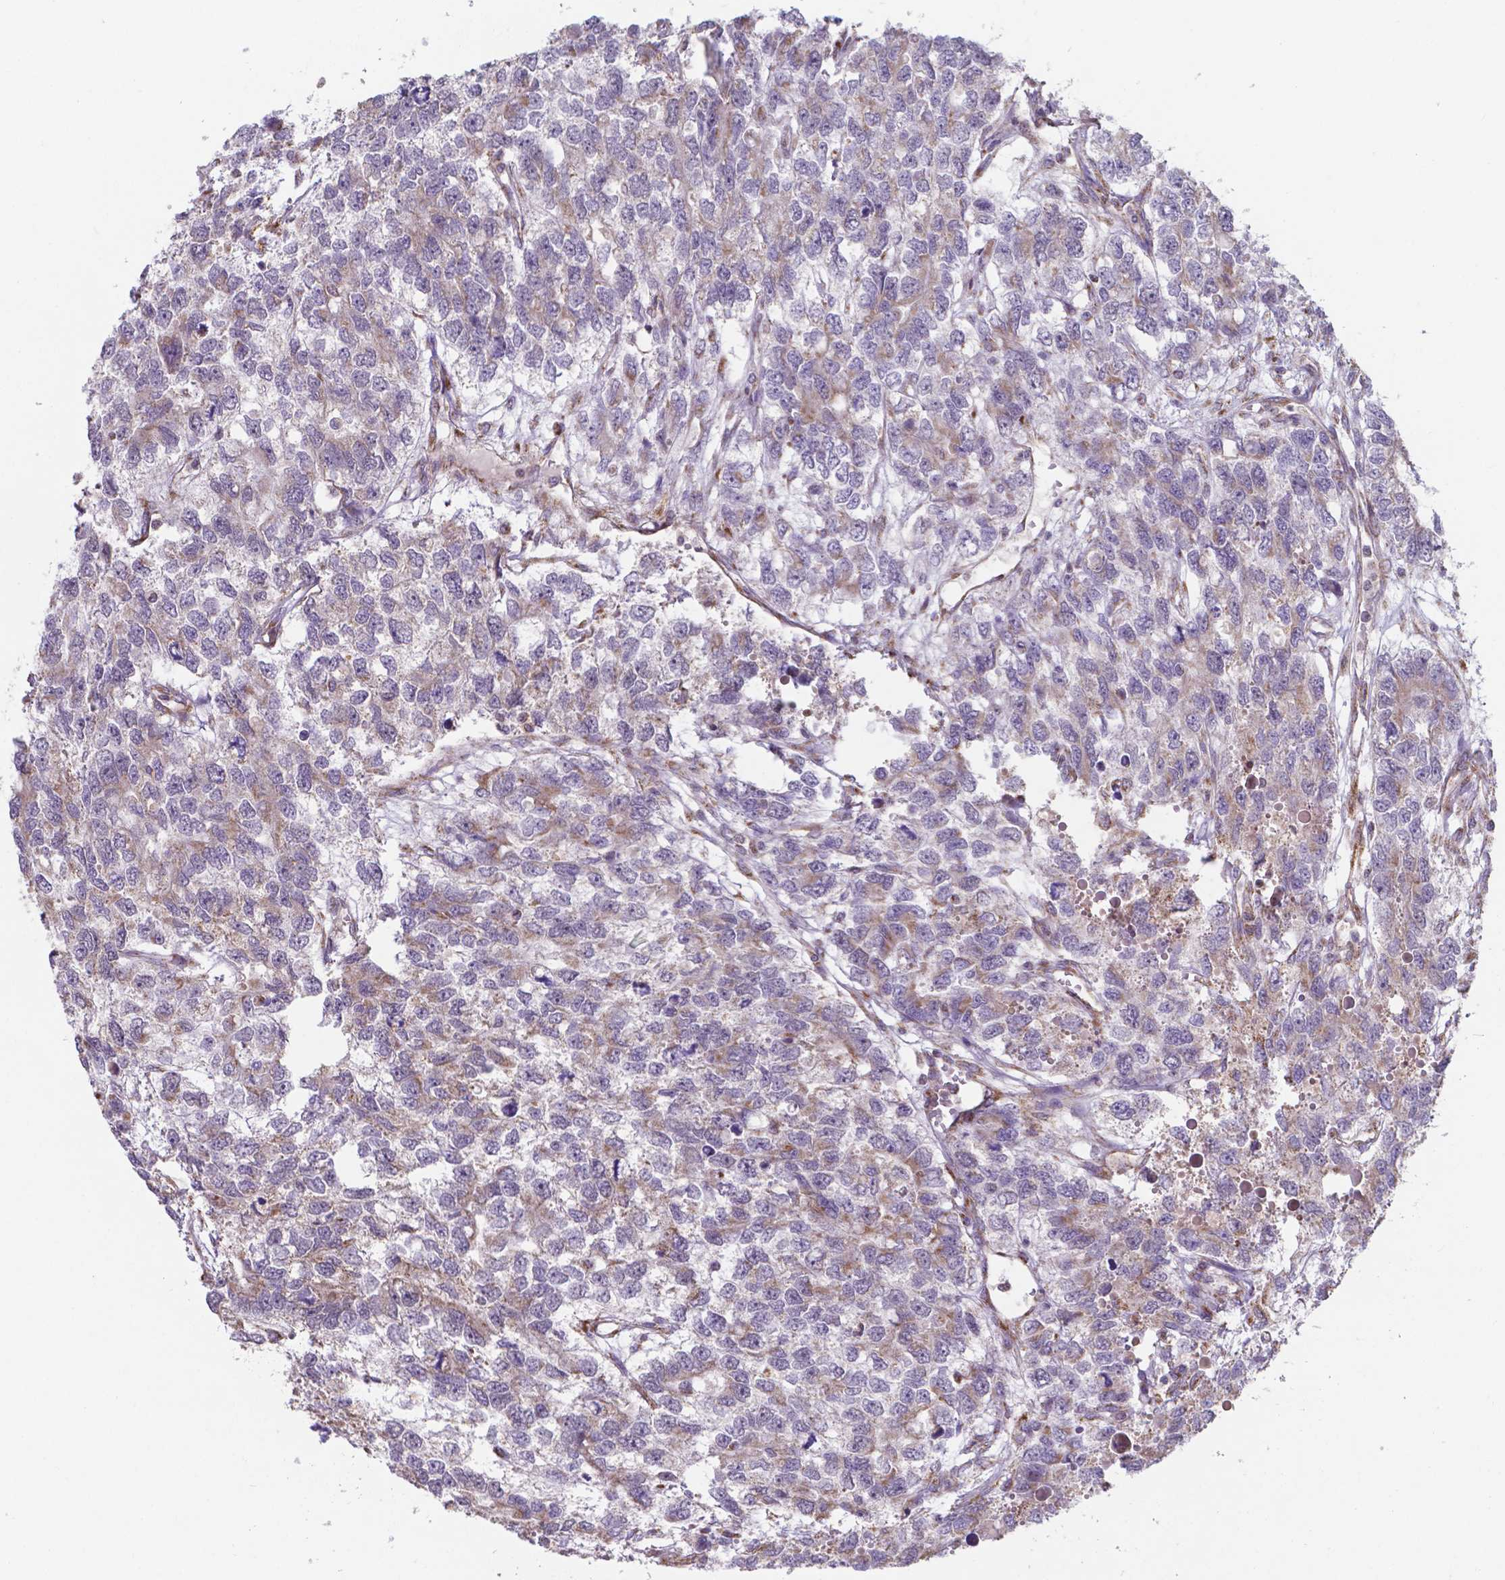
{"staining": {"intensity": "weak", "quantity": "25%-75%", "location": "cytoplasmic/membranous"}, "tissue": "testis cancer", "cell_type": "Tumor cells", "image_type": "cancer", "snomed": [{"axis": "morphology", "description": "Seminoma, NOS"}, {"axis": "topography", "description": "Testis"}], "caption": "Testis cancer tissue reveals weak cytoplasmic/membranous positivity in about 25%-75% of tumor cells (DAB (3,3'-diaminobenzidine) IHC, brown staining for protein, blue staining for nuclei).", "gene": "FAM114A1", "patient": {"sex": "male", "age": 52}}